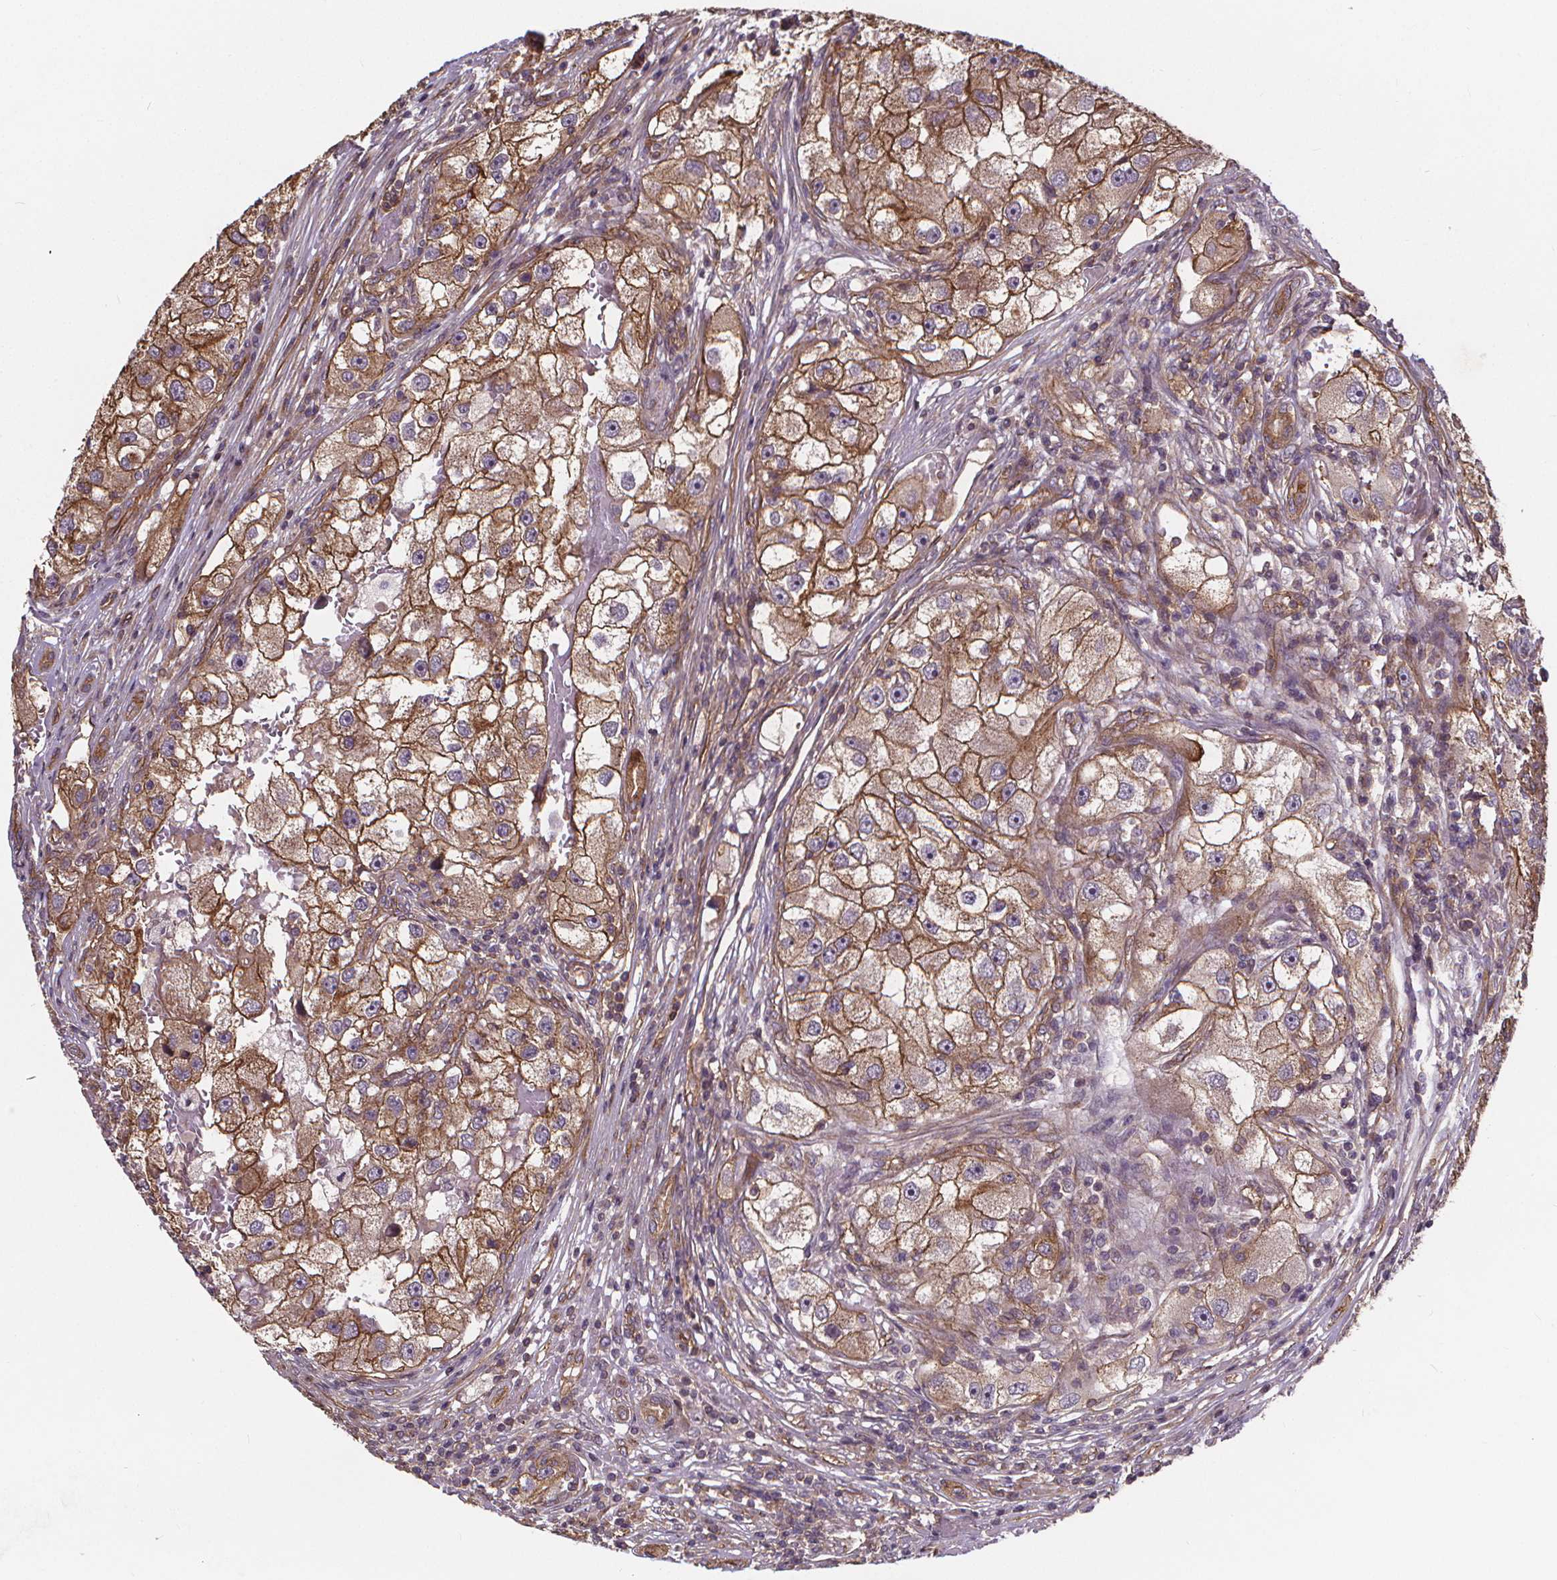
{"staining": {"intensity": "moderate", "quantity": ">75%", "location": "cytoplasmic/membranous"}, "tissue": "renal cancer", "cell_type": "Tumor cells", "image_type": "cancer", "snomed": [{"axis": "morphology", "description": "Adenocarcinoma, NOS"}, {"axis": "topography", "description": "Kidney"}], "caption": "The immunohistochemical stain highlights moderate cytoplasmic/membranous expression in tumor cells of renal cancer tissue.", "gene": "CLINT1", "patient": {"sex": "male", "age": 63}}